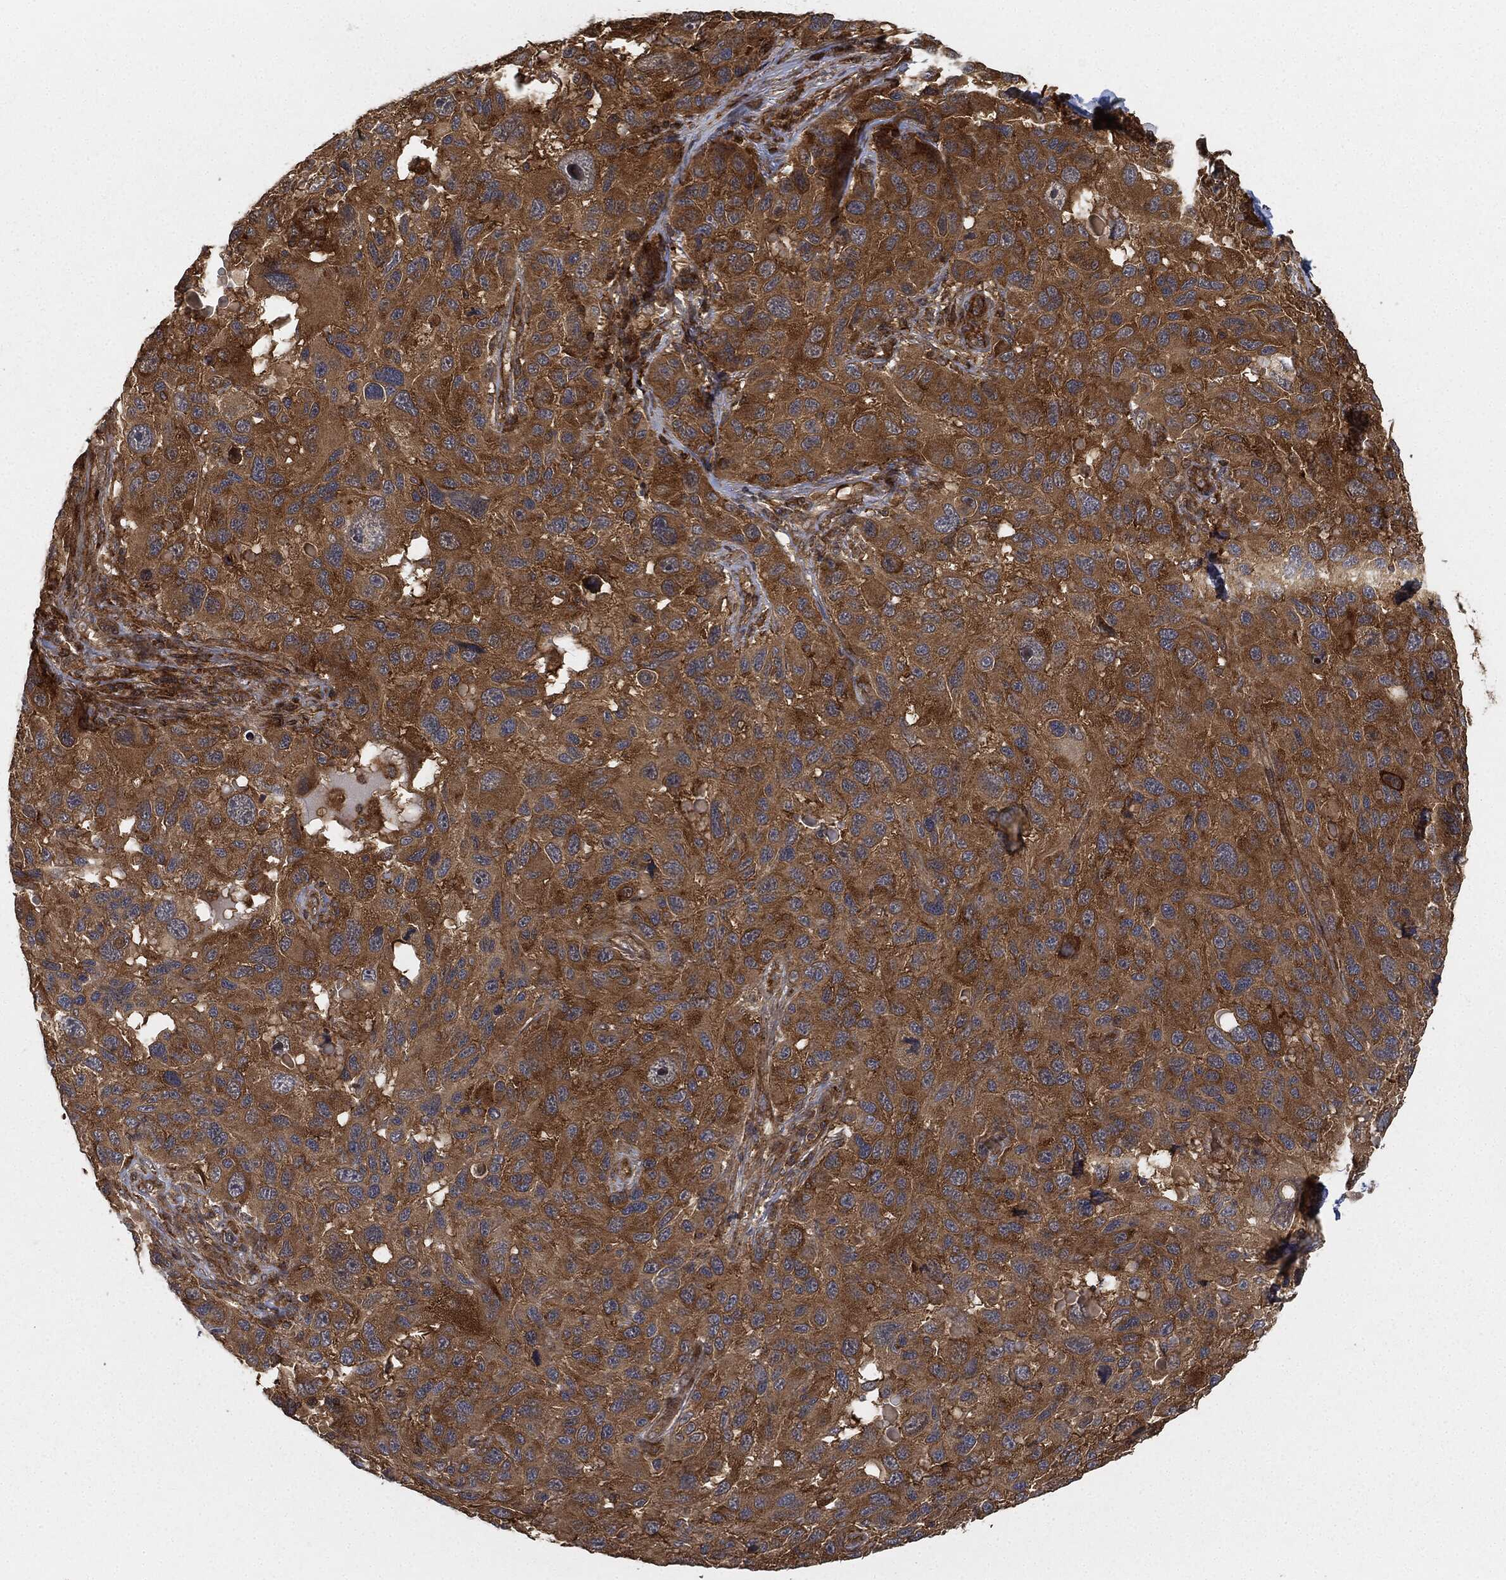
{"staining": {"intensity": "strong", "quantity": "25%-75%", "location": "cytoplasmic/membranous"}, "tissue": "melanoma", "cell_type": "Tumor cells", "image_type": "cancer", "snomed": [{"axis": "morphology", "description": "Malignant melanoma, NOS"}, {"axis": "topography", "description": "Skin"}], "caption": "DAB (3,3'-diaminobenzidine) immunohistochemical staining of human malignant melanoma shows strong cytoplasmic/membranous protein staining in about 25%-75% of tumor cells.", "gene": "TPT1", "patient": {"sex": "male", "age": 53}}